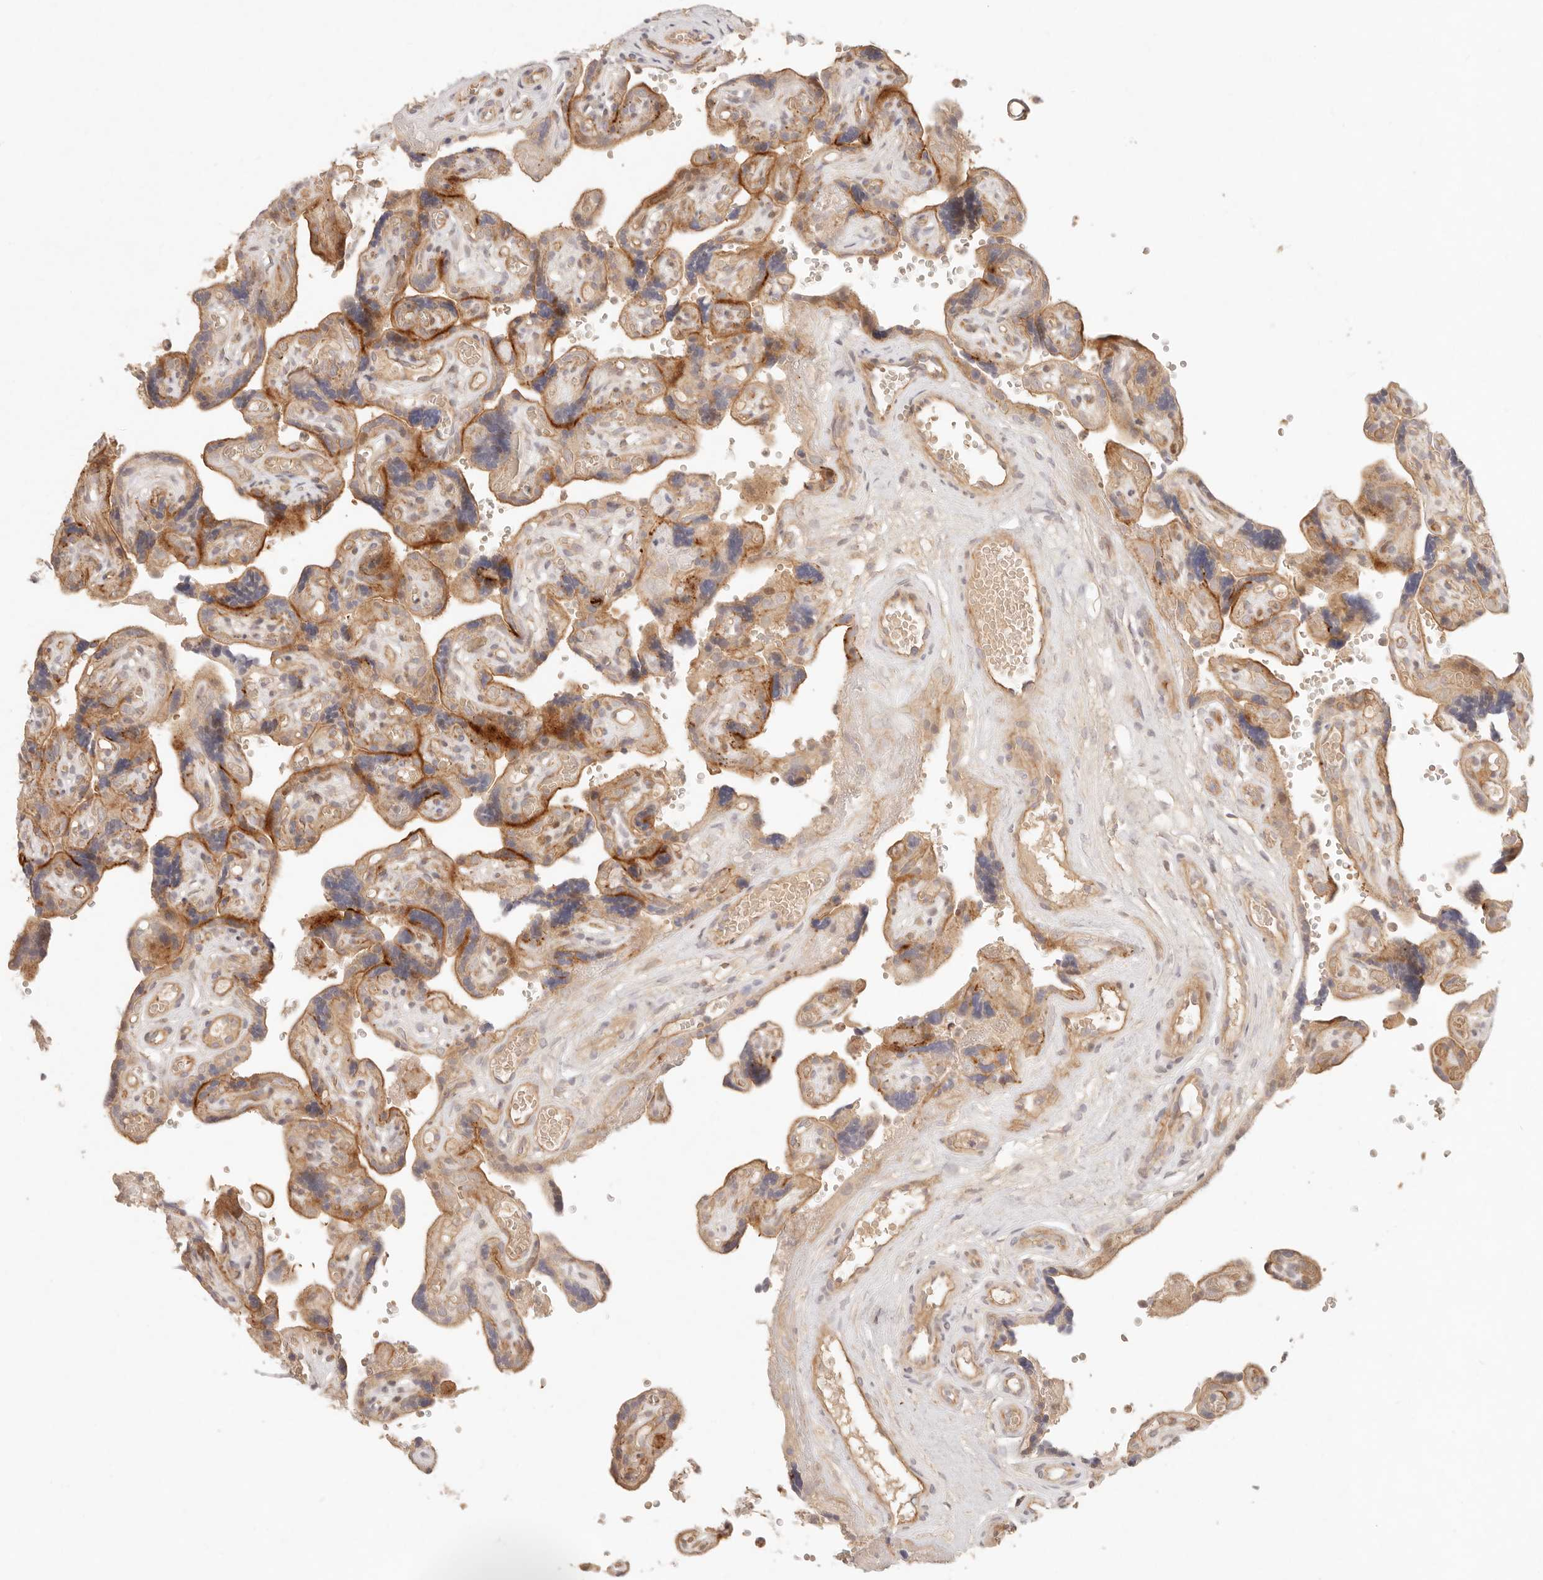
{"staining": {"intensity": "moderate", "quantity": ">75%", "location": "cytoplasmic/membranous,nuclear"}, "tissue": "placenta", "cell_type": "Trophoblastic cells", "image_type": "normal", "snomed": [{"axis": "morphology", "description": "Normal tissue, NOS"}, {"axis": "topography", "description": "Placenta"}], "caption": "Trophoblastic cells demonstrate medium levels of moderate cytoplasmic/membranous,nuclear positivity in approximately >75% of cells in unremarkable placenta.", "gene": "PPP1R3B", "patient": {"sex": "female", "age": 30}}